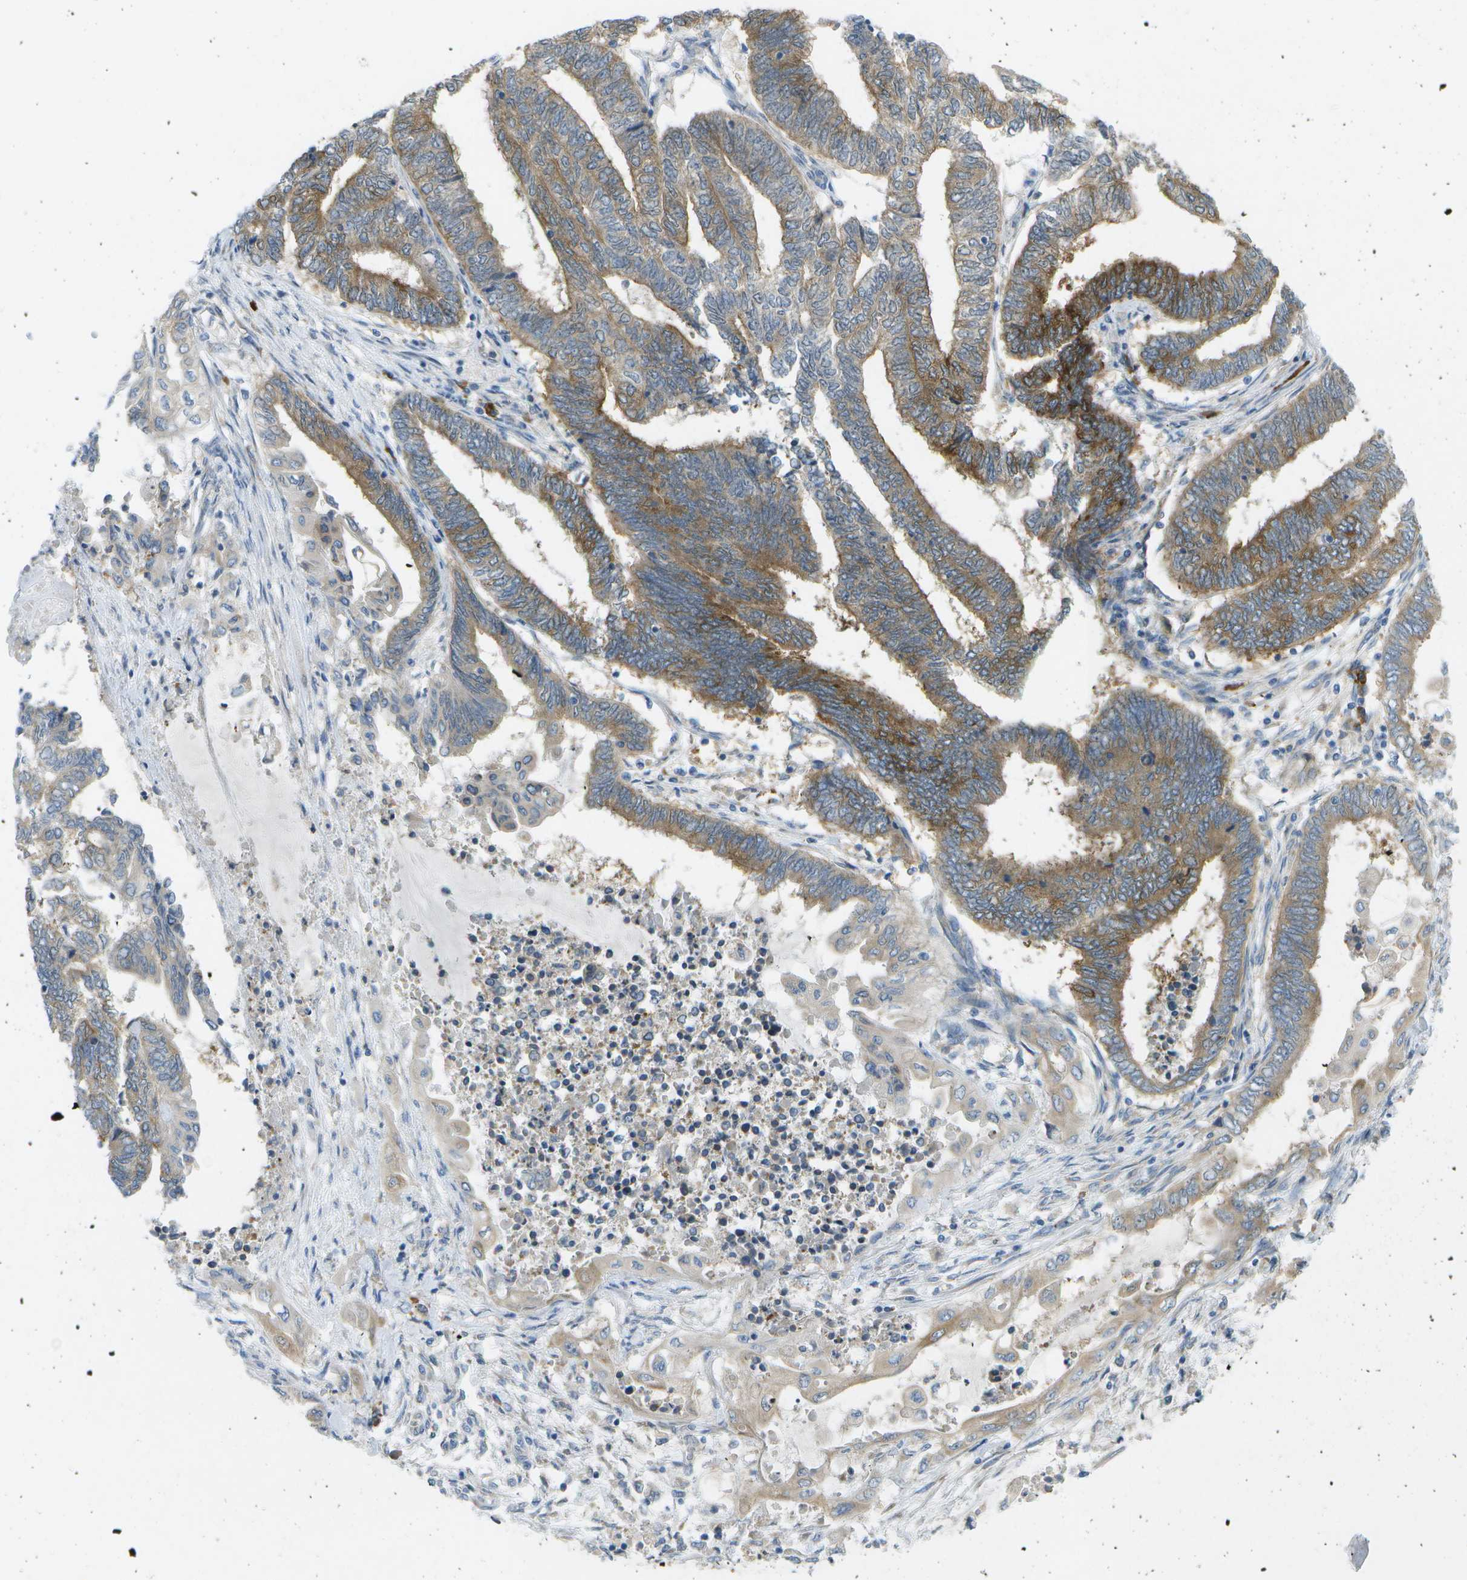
{"staining": {"intensity": "moderate", "quantity": ">75%", "location": "cytoplasmic/membranous"}, "tissue": "endometrial cancer", "cell_type": "Tumor cells", "image_type": "cancer", "snomed": [{"axis": "morphology", "description": "Adenocarcinoma, NOS"}, {"axis": "topography", "description": "Uterus"}, {"axis": "topography", "description": "Endometrium"}], "caption": "Immunohistochemical staining of endometrial cancer (adenocarcinoma) reveals medium levels of moderate cytoplasmic/membranous protein positivity in approximately >75% of tumor cells.", "gene": "WNK2", "patient": {"sex": "female", "age": 70}}